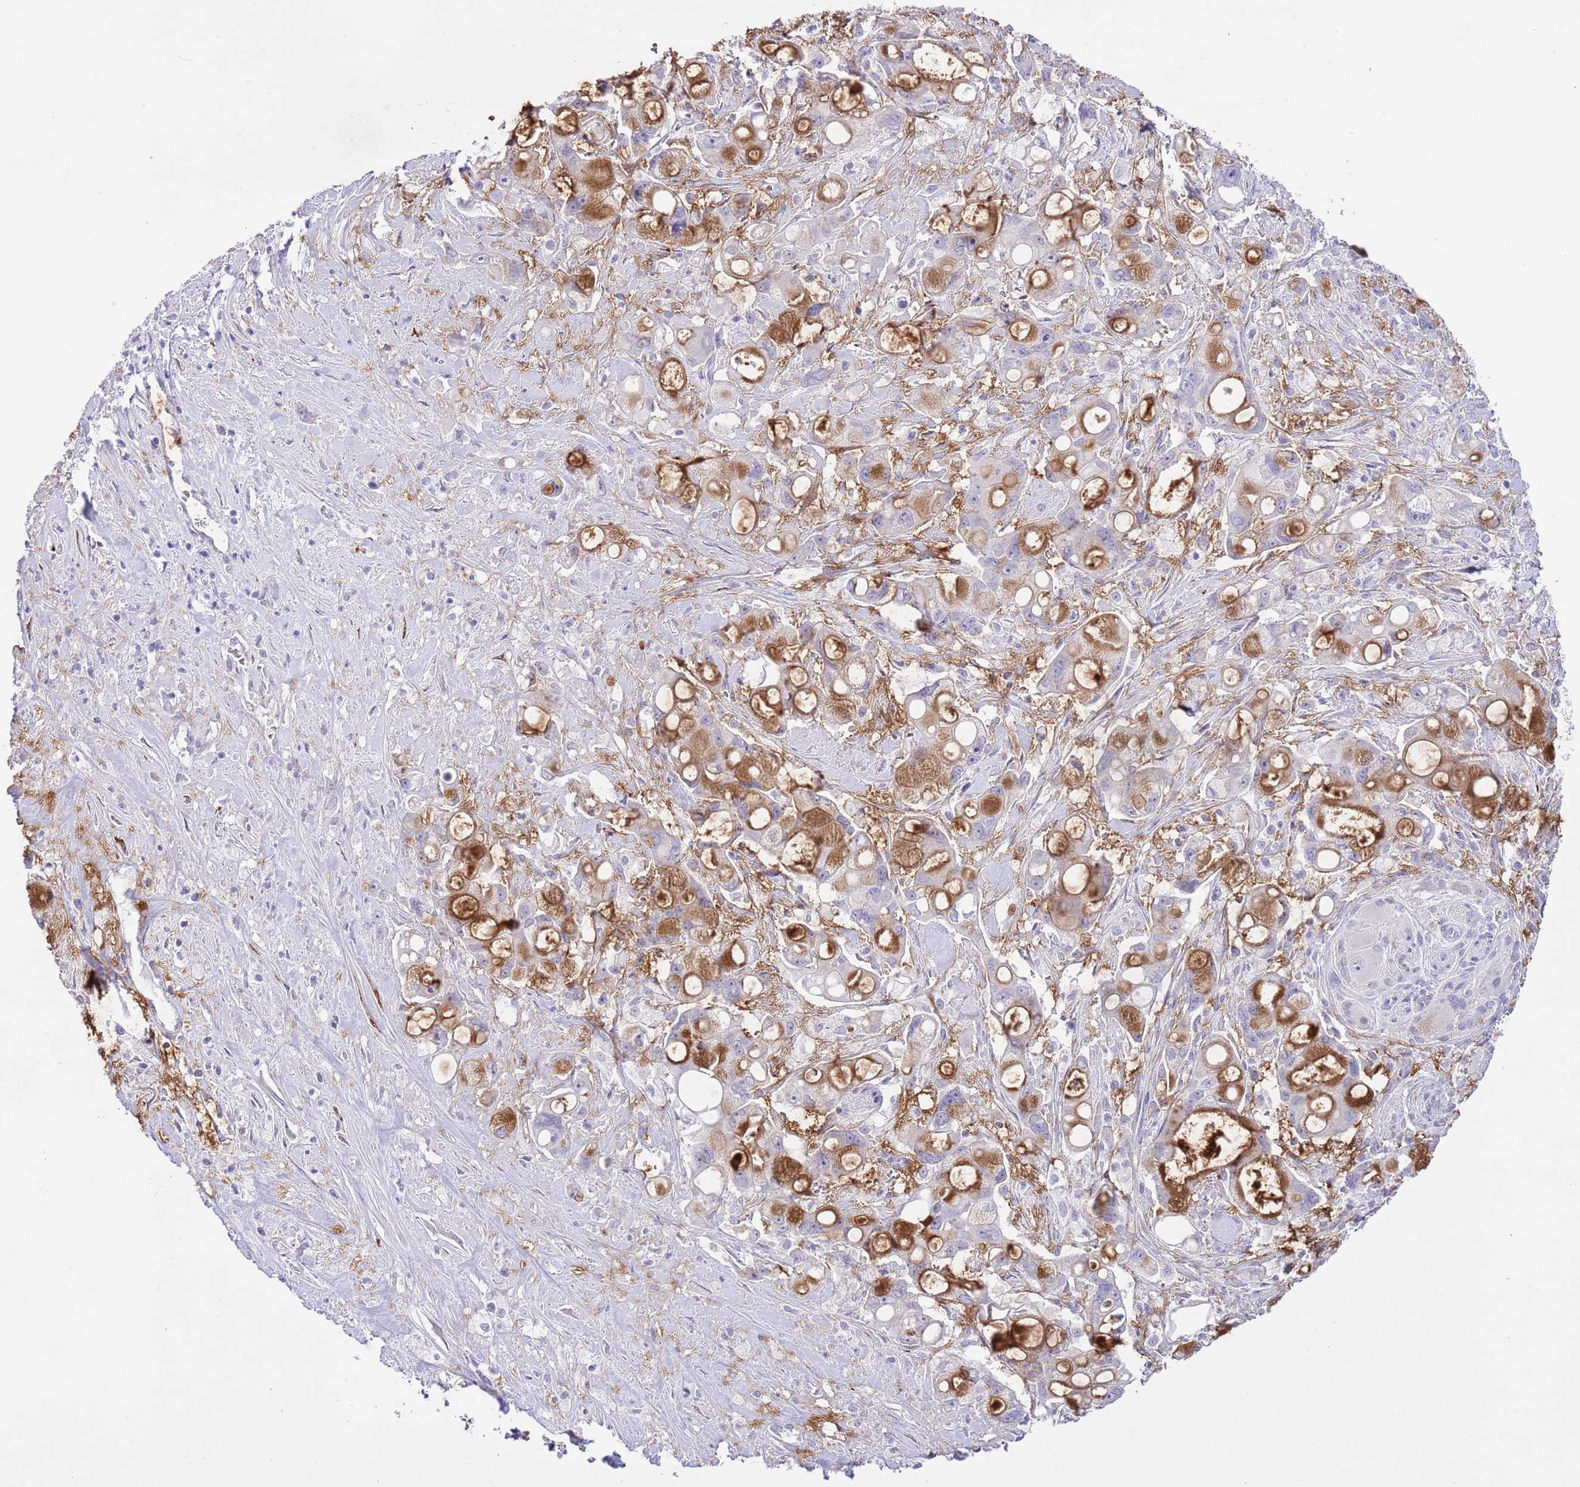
{"staining": {"intensity": "moderate", "quantity": ">75%", "location": "cytoplasmic/membranous"}, "tissue": "pancreatic cancer", "cell_type": "Tumor cells", "image_type": "cancer", "snomed": [{"axis": "morphology", "description": "Adenocarcinoma, NOS"}, {"axis": "topography", "description": "Pancreas"}], "caption": "An immunohistochemistry (IHC) image of neoplastic tissue is shown. Protein staining in brown highlights moderate cytoplasmic/membranous positivity in pancreatic adenocarcinoma within tumor cells.", "gene": "OR2Z1", "patient": {"sex": "male", "age": 68}}